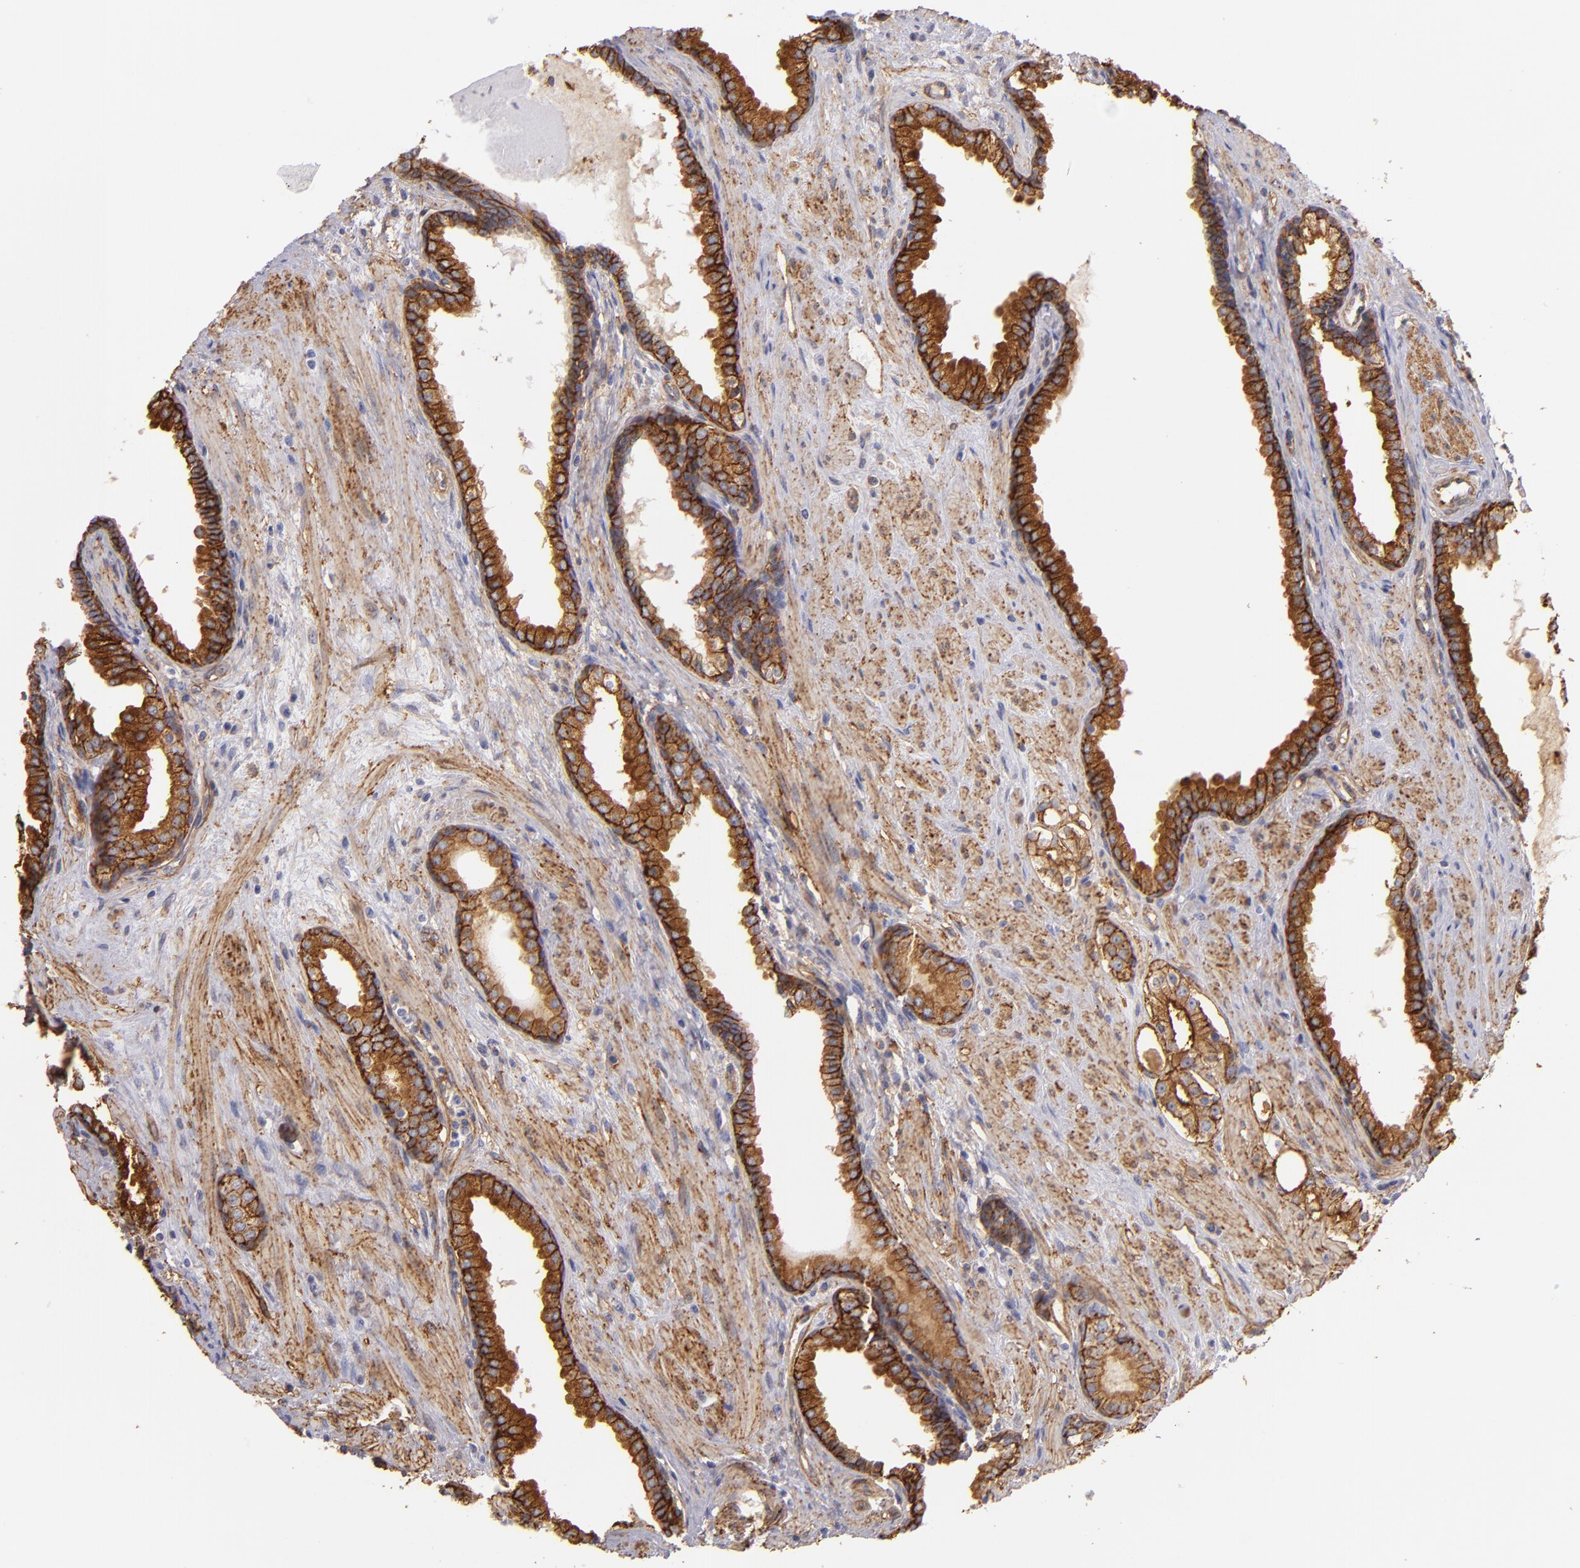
{"staining": {"intensity": "strong", "quantity": ">75%", "location": "cytoplasmic/membranous"}, "tissue": "prostate cancer", "cell_type": "Tumor cells", "image_type": "cancer", "snomed": [{"axis": "morphology", "description": "Adenocarcinoma, Medium grade"}, {"axis": "topography", "description": "Prostate"}], "caption": "Approximately >75% of tumor cells in prostate adenocarcinoma (medium-grade) reveal strong cytoplasmic/membranous protein expression as visualized by brown immunohistochemical staining.", "gene": "CD151", "patient": {"sex": "male", "age": 73}}